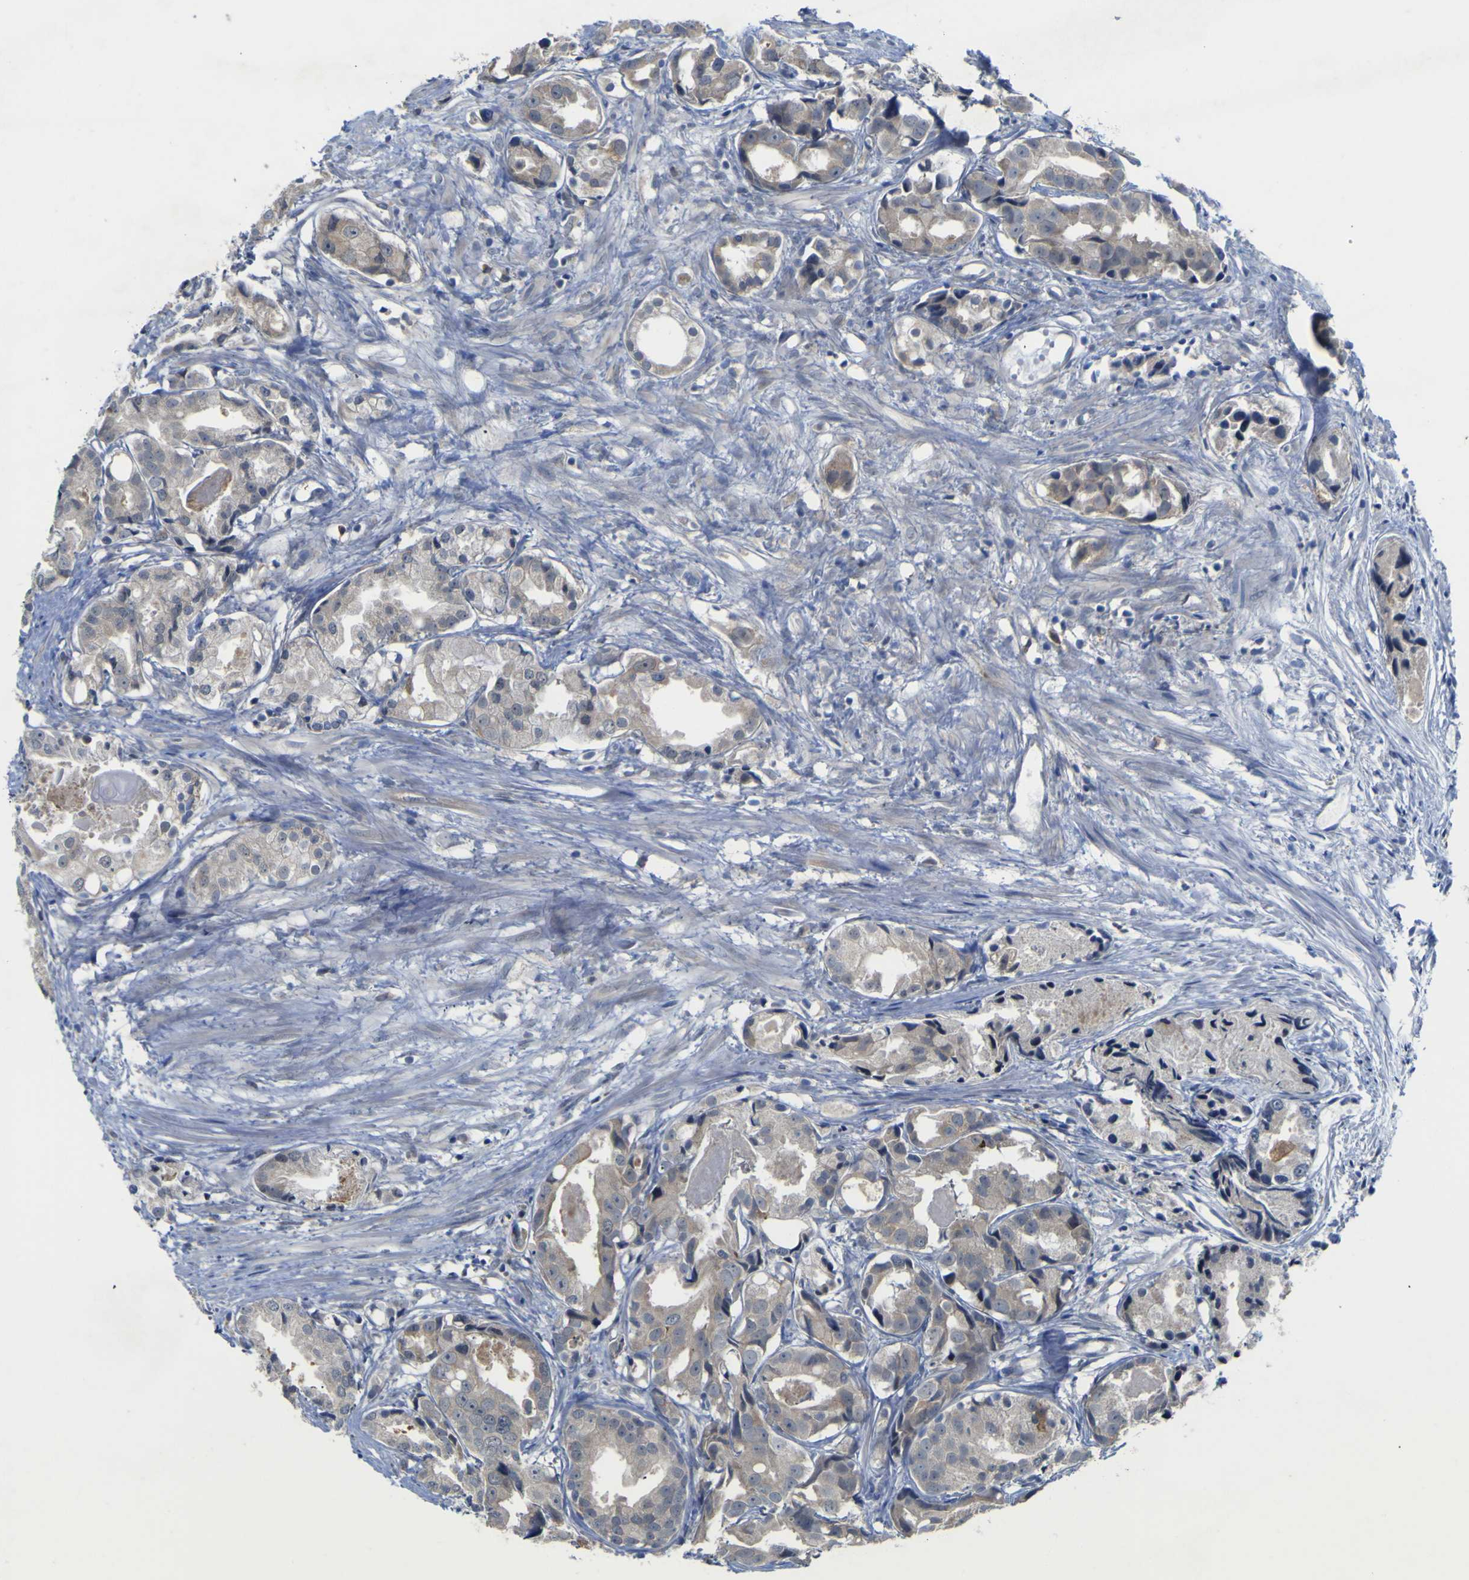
{"staining": {"intensity": "negative", "quantity": "none", "location": "none"}, "tissue": "prostate cancer", "cell_type": "Tumor cells", "image_type": "cancer", "snomed": [{"axis": "morphology", "description": "Adenocarcinoma, Low grade"}, {"axis": "topography", "description": "Prostate"}], "caption": "Tumor cells are negative for protein expression in human prostate cancer (low-grade adenocarcinoma).", "gene": "TNFRSF11A", "patient": {"sex": "male", "age": 72}}